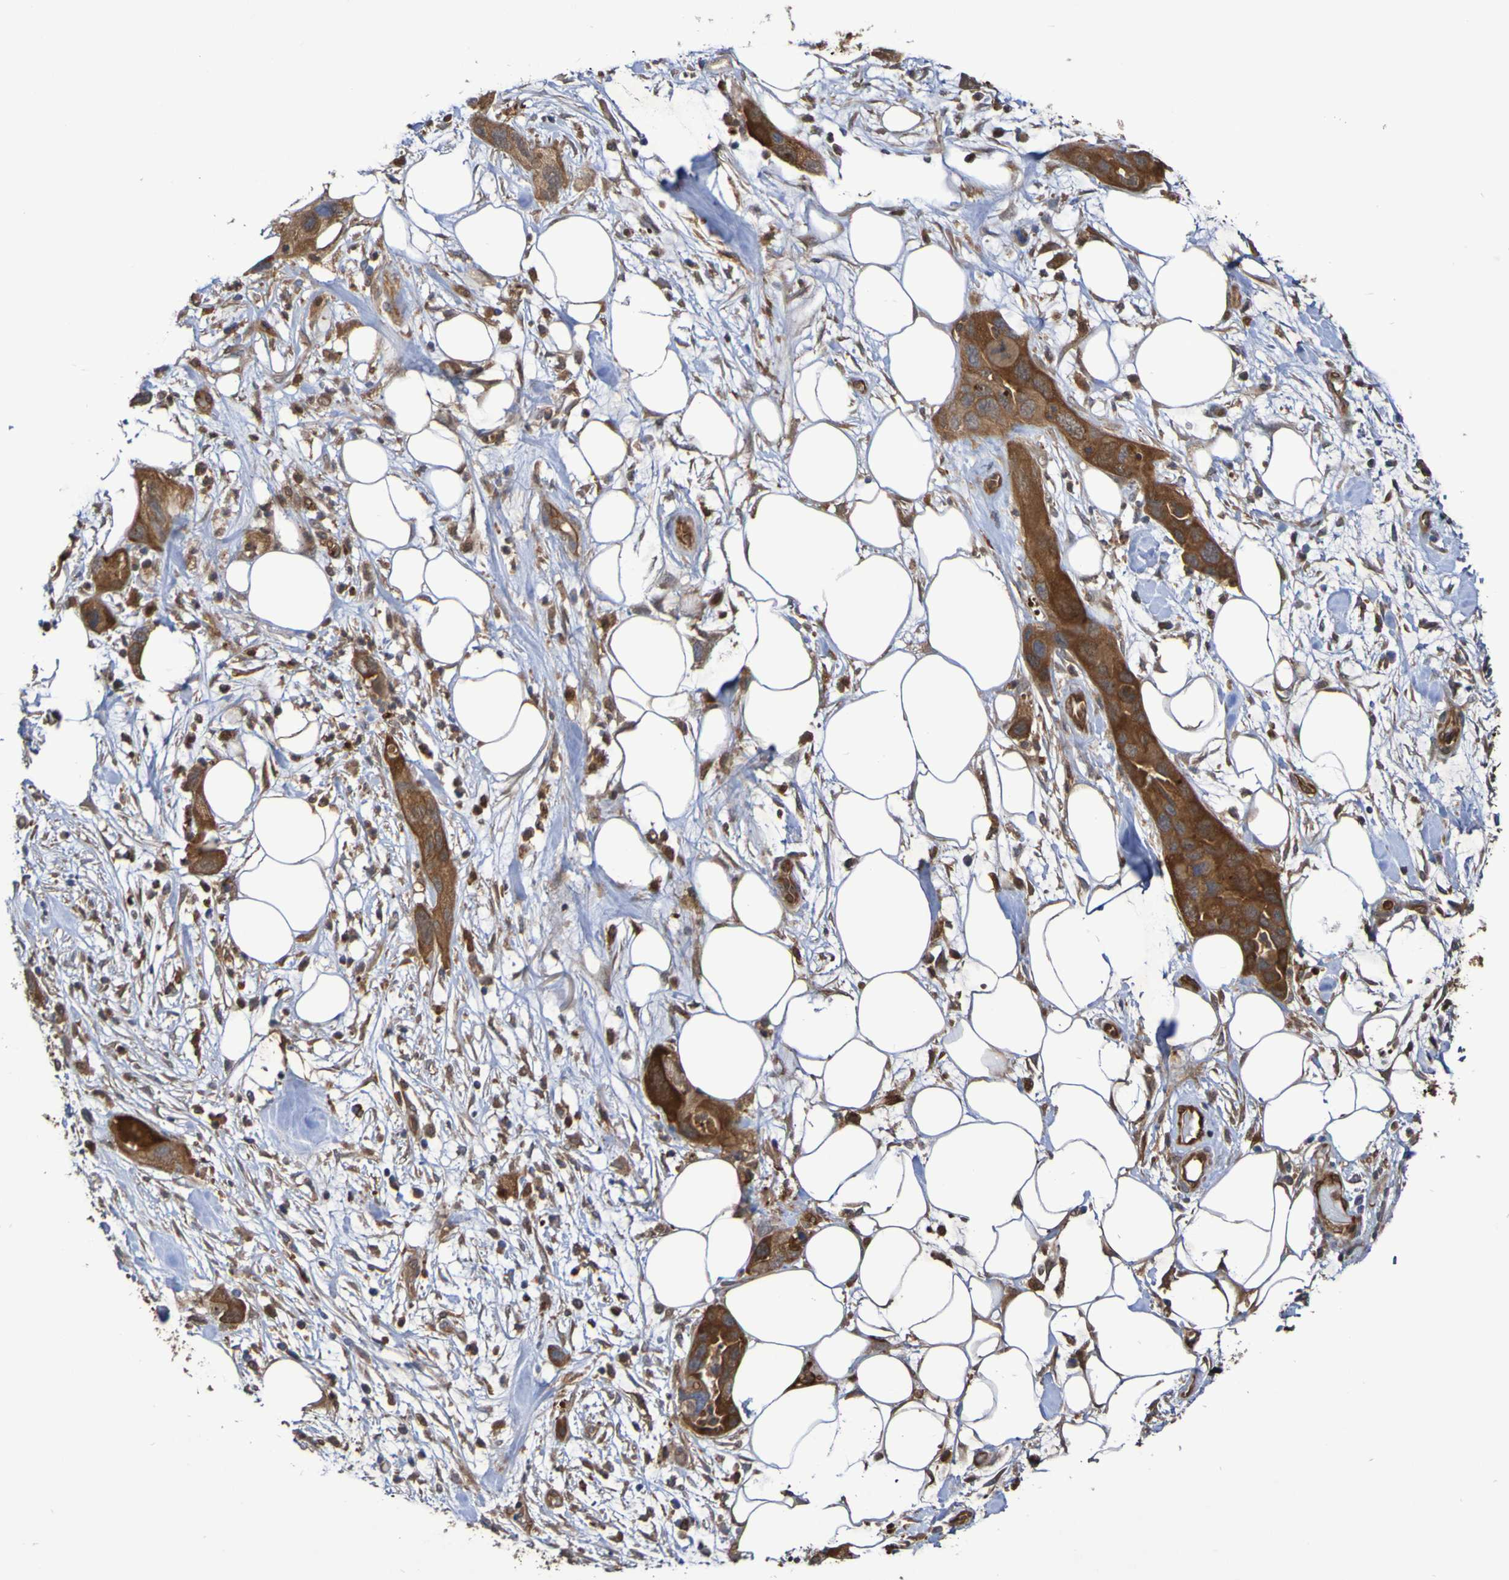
{"staining": {"intensity": "strong", "quantity": ">75%", "location": "cytoplasmic/membranous"}, "tissue": "pancreatic cancer", "cell_type": "Tumor cells", "image_type": "cancer", "snomed": [{"axis": "morphology", "description": "Adenocarcinoma, NOS"}, {"axis": "topography", "description": "Pancreas"}], "caption": "This photomicrograph demonstrates immunohistochemistry staining of pancreatic cancer (adenocarcinoma), with high strong cytoplasmic/membranous expression in approximately >75% of tumor cells.", "gene": "SERPINB6", "patient": {"sex": "female", "age": 71}}